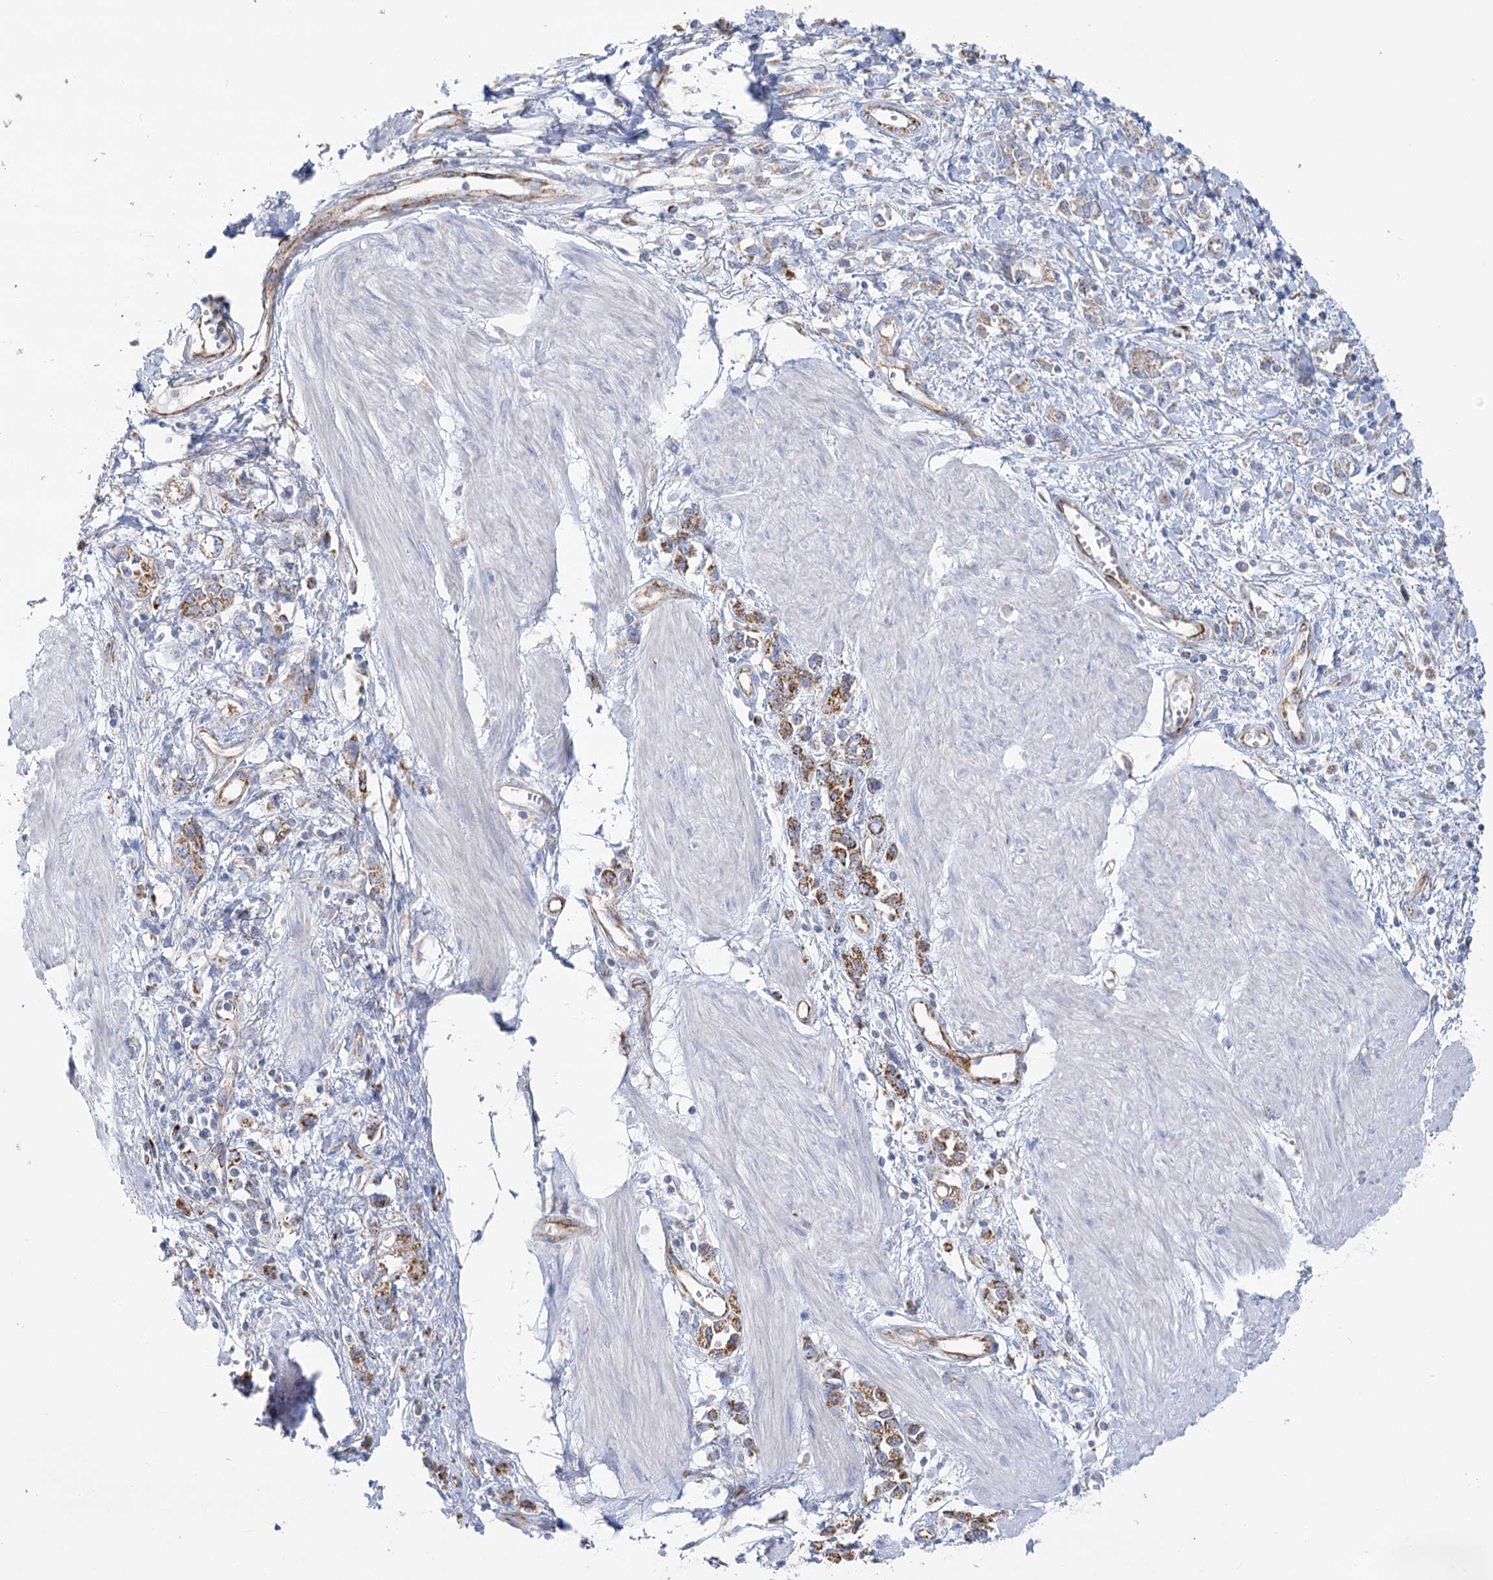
{"staining": {"intensity": "strong", "quantity": "25%-75%", "location": "cytoplasmic/membranous"}, "tissue": "stomach cancer", "cell_type": "Tumor cells", "image_type": "cancer", "snomed": [{"axis": "morphology", "description": "Adenocarcinoma, NOS"}, {"axis": "topography", "description": "Stomach"}], "caption": "Protein staining reveals strong cytoplasmic/membranous expression in about 25%-75% of tumor cells in stomach cancer. The protein of interest is stained brown, and the nuclei are stained in blue (DAB (3,3'-diaminobenzidine) IHC with brightfield microscopy, high magnification).", "gene": "DHTKD1", "patient": {"sex": "female", "age": 76}}